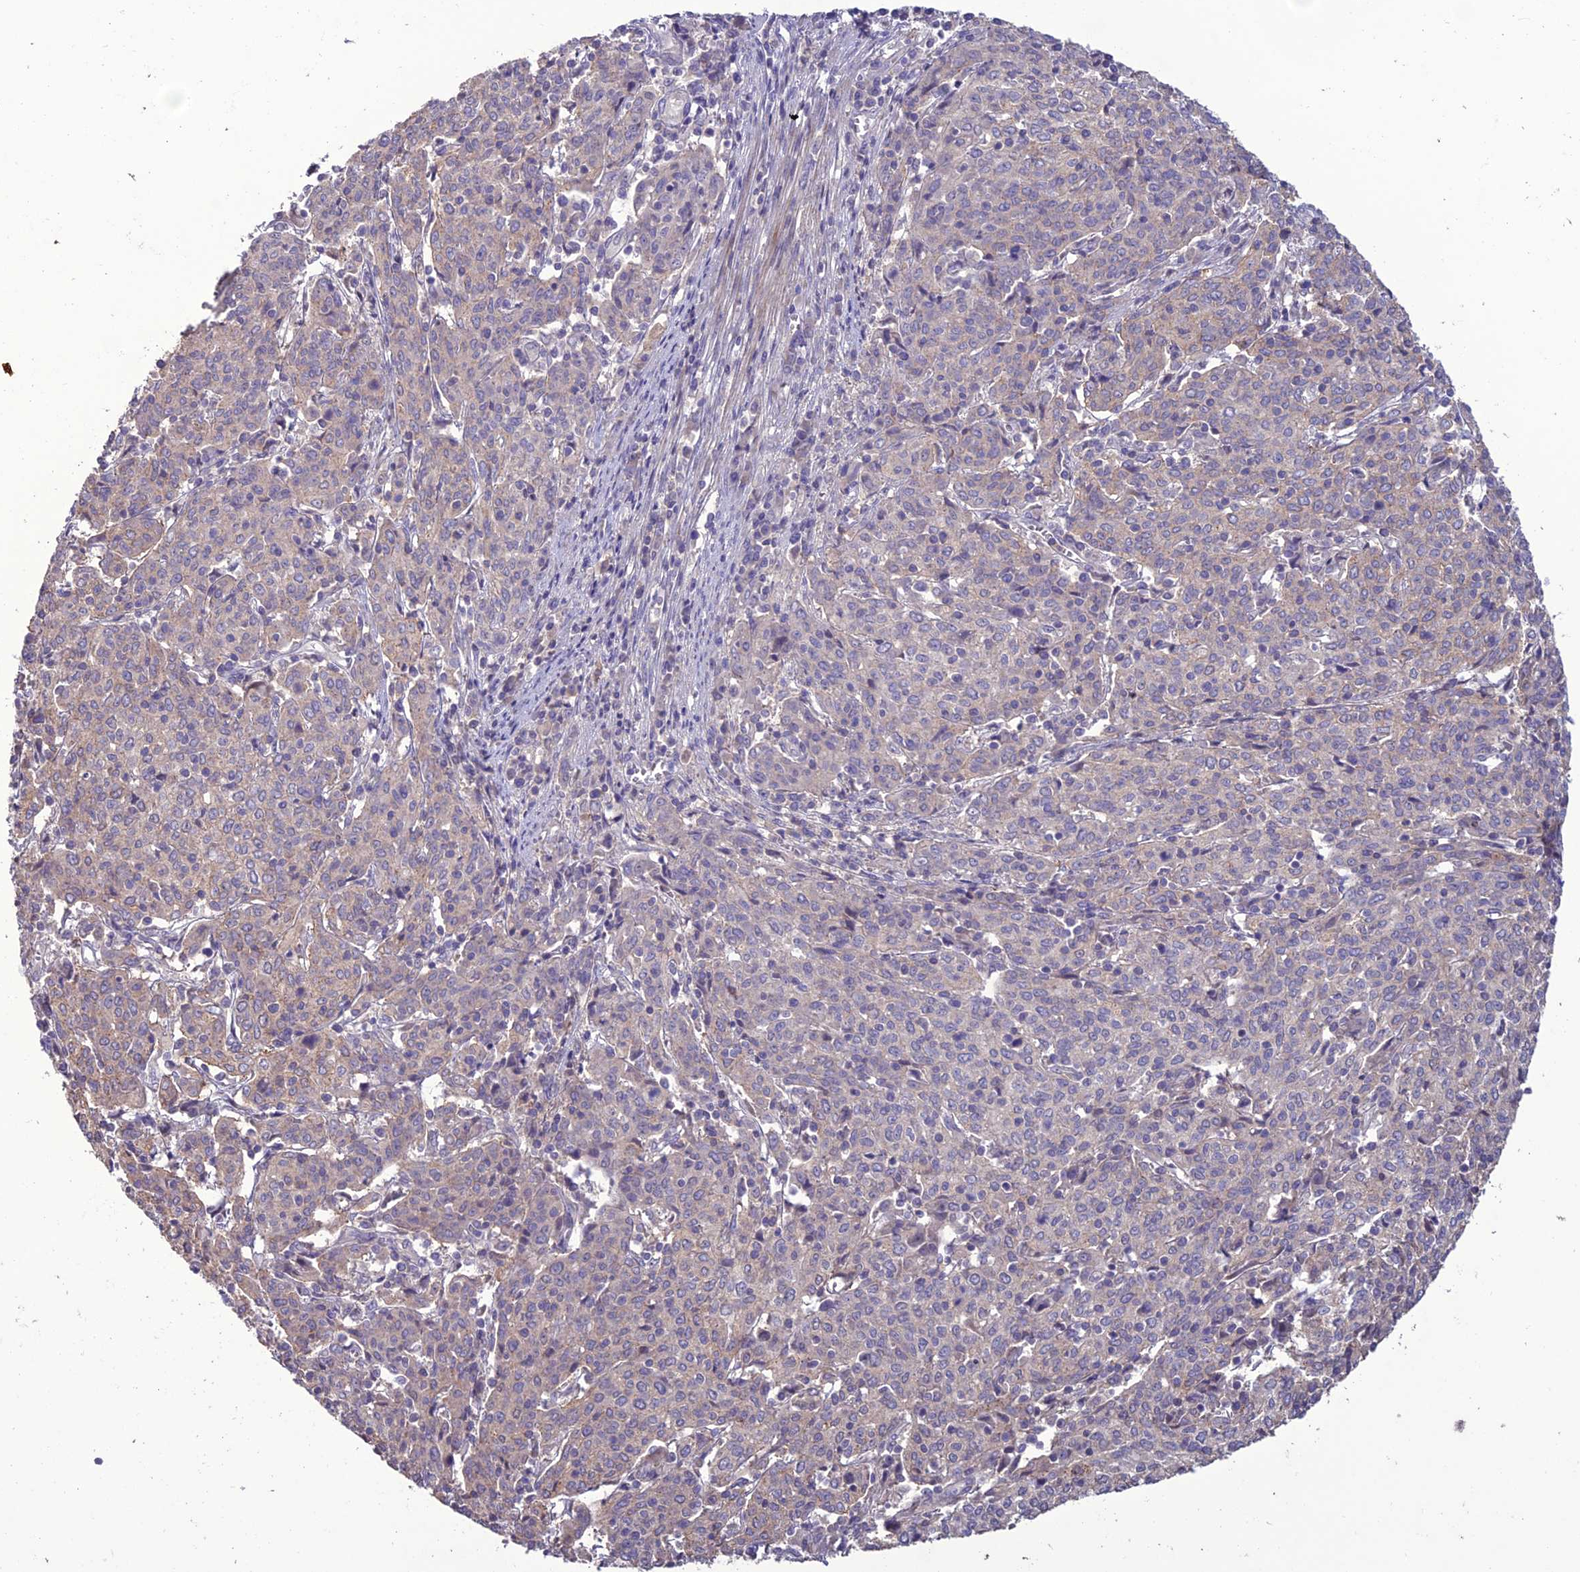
{"staining": {"intensity": "weak", "quantity": "25%-75%", "location": "cytoplasmic/membranous"}, "tissue": "cervical cancer", "cell_type": "Tumor cells", "image_type": "cancer", "snomed": [{"axis": "morphology", "description": "Squamous cell carcinoma, NOS"}, {"axis": "topography", "description": "Cervix"}], "caption": "Protein analysis of cervical cancer (squamous cell carcinoma) tissue shows weak cytoplasmic/membranous staining in about 25%-75% of tumor cells. (Stains: DAB in brown, nuclei in blue, Microscopy: brightfield microscopy at high magnification).", "gene": "C2orf76", "patient": {"sex": "female", "age": 67}}